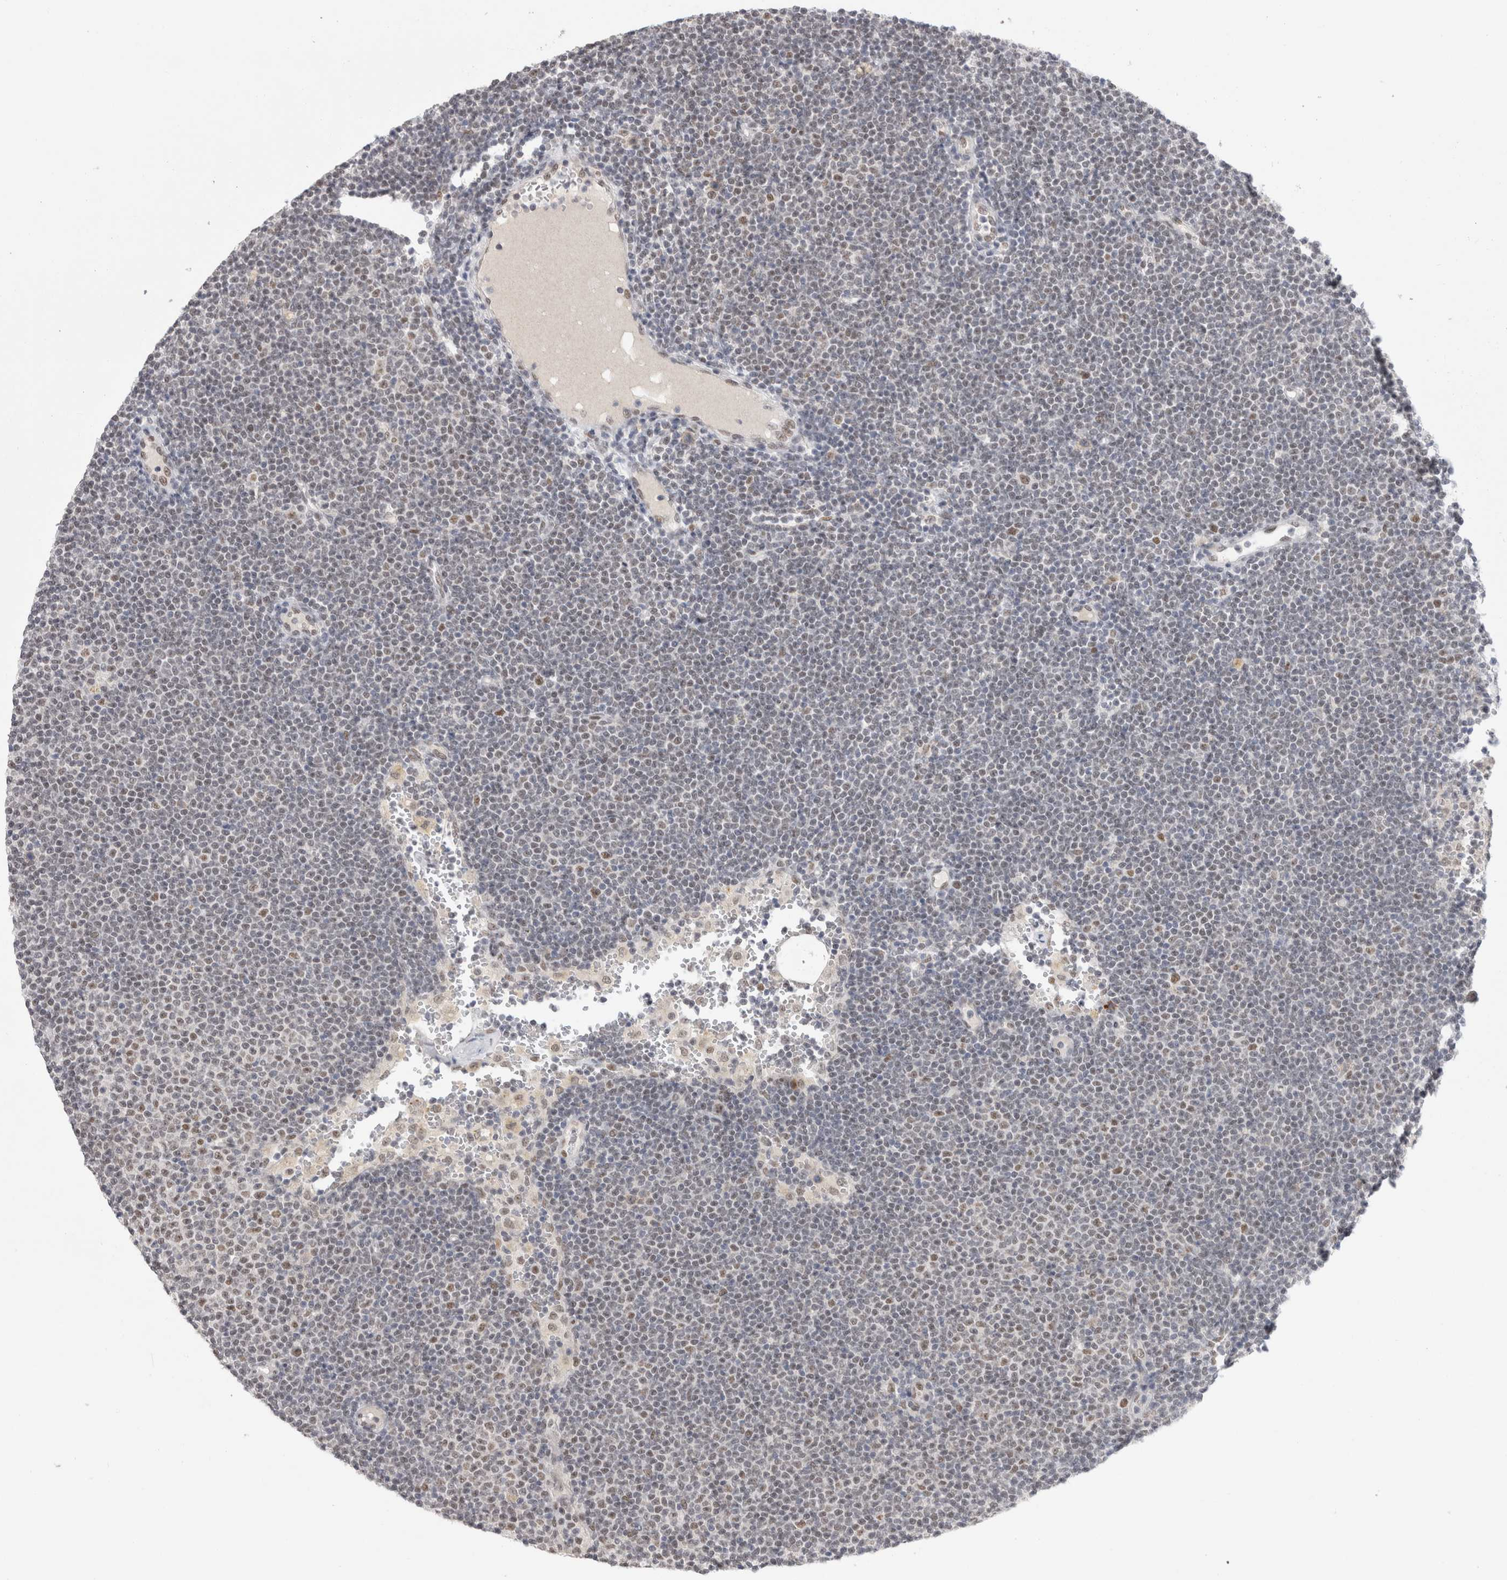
{"staining": {"intensity": "weak", "quantity": "25%-75%", "location": "nuclear"}, "tissue": "lymphoma", "cell_type": "Tumor cells", "image_type": "cancer", "snomed": [{"axis": "morphology", "description": "Malignant lymphoma, non-Hodgkin's type, Low grade"}, {"axis": "topography", "description": "Lymph node"}], "caption": "A photomicrograph showing weak nuclear positivity in approximately 25%-75% of tumor cells in malignant lymphoma, non-Hodgkin's type (low-grade), as visualized by brown immunohistochemical staining.", "gene": "RECQL4", "patient": {"sex": "female", "age": 53}}